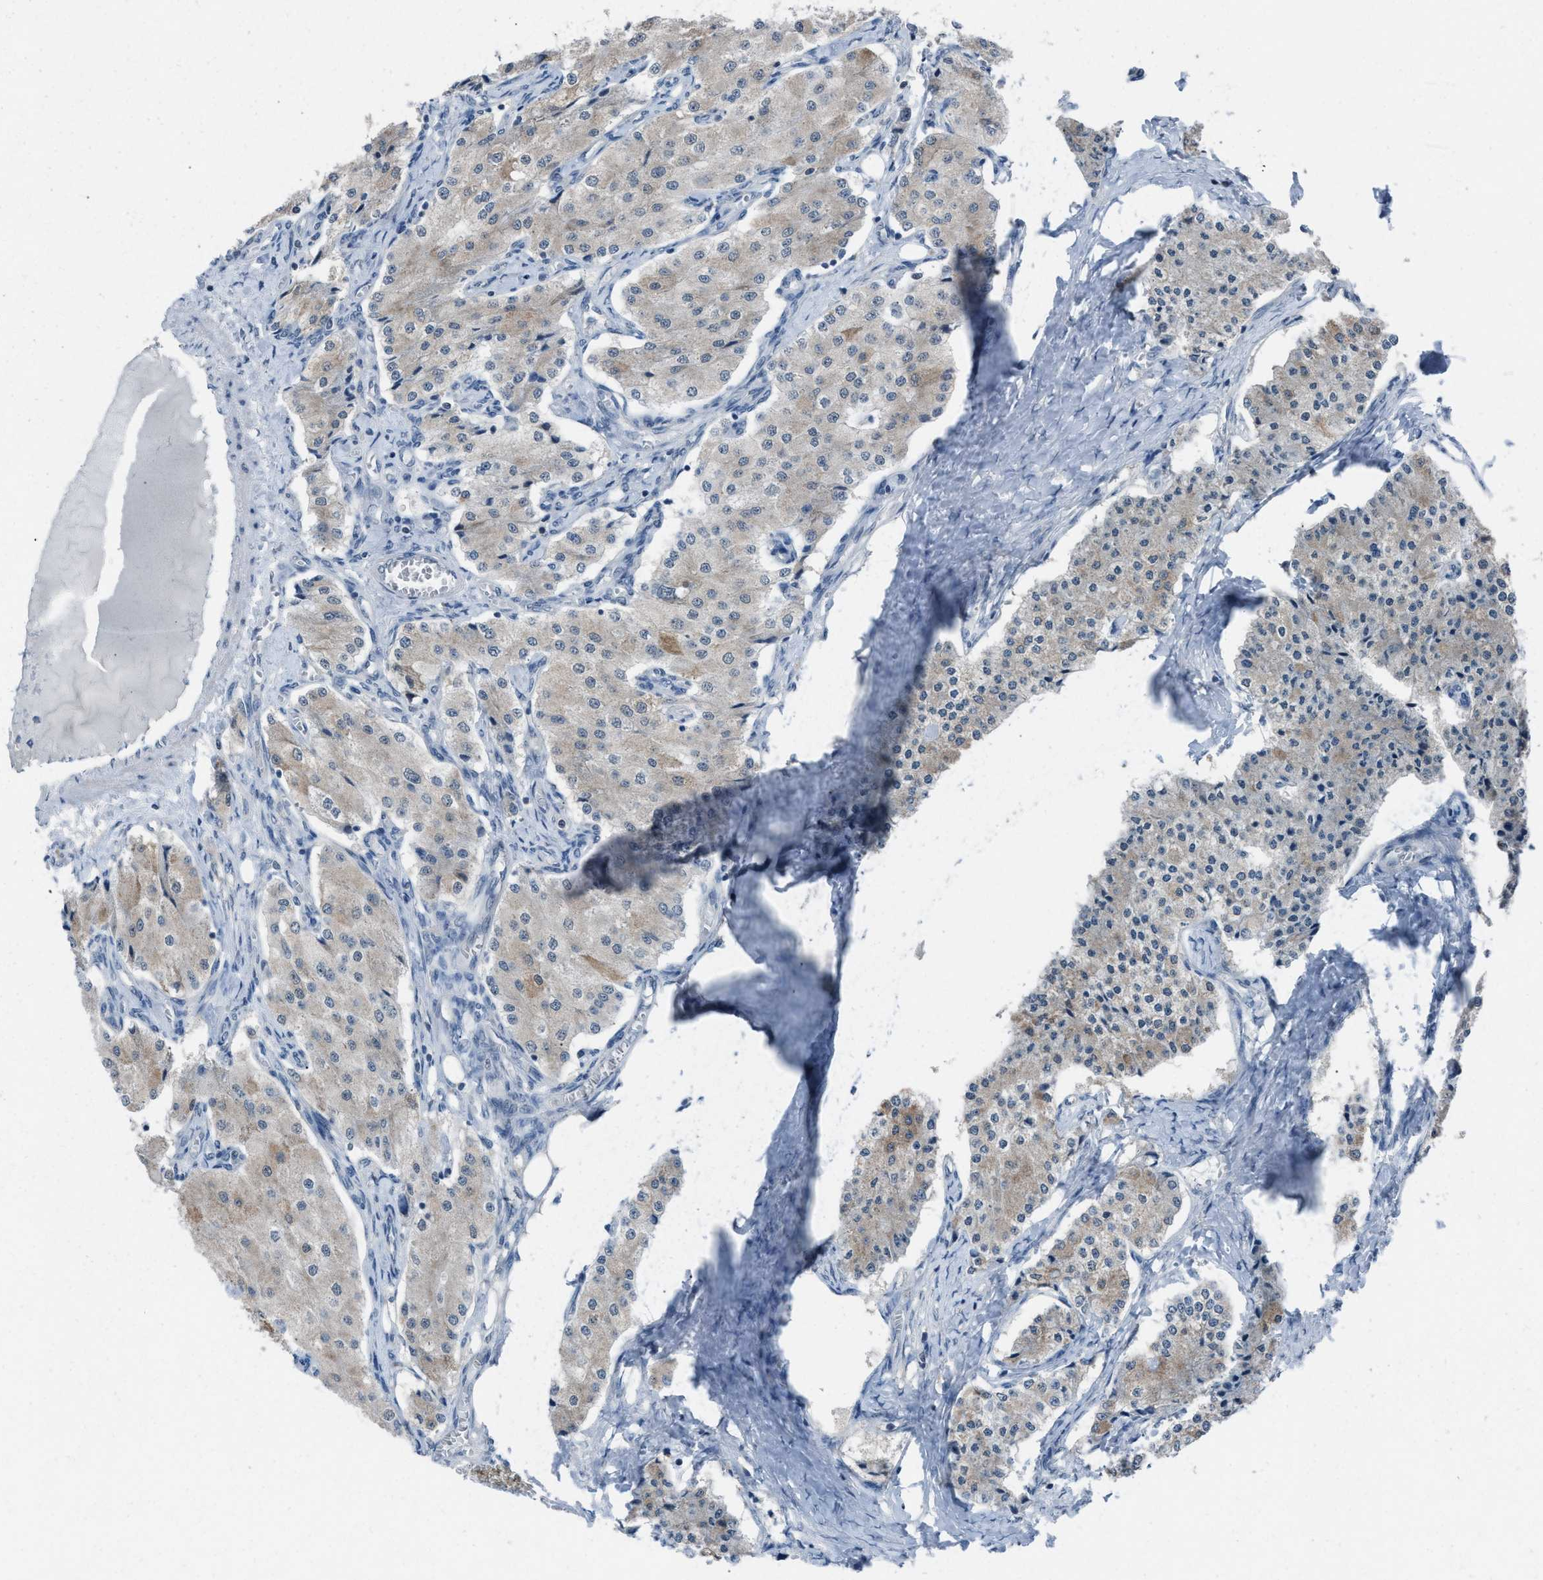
{"staining": {"intensity": "negative", "quantity": "none", "location": "none"}, "tissue": "carcinoid", "cell_type": "Tumor cells", "image_type": "cancer", "snomed": [{"axis": "morphology", "description": "Carcinoid, malignant, NOS"}, {"axis": "topography", "description": "Colon"}], "caption": "Immunohistochemical staining of carcinoid exhibits no significant expression in tumor cells.", "gene": "ANAPC11", "patient": {"sex": "female", "age": 52}}